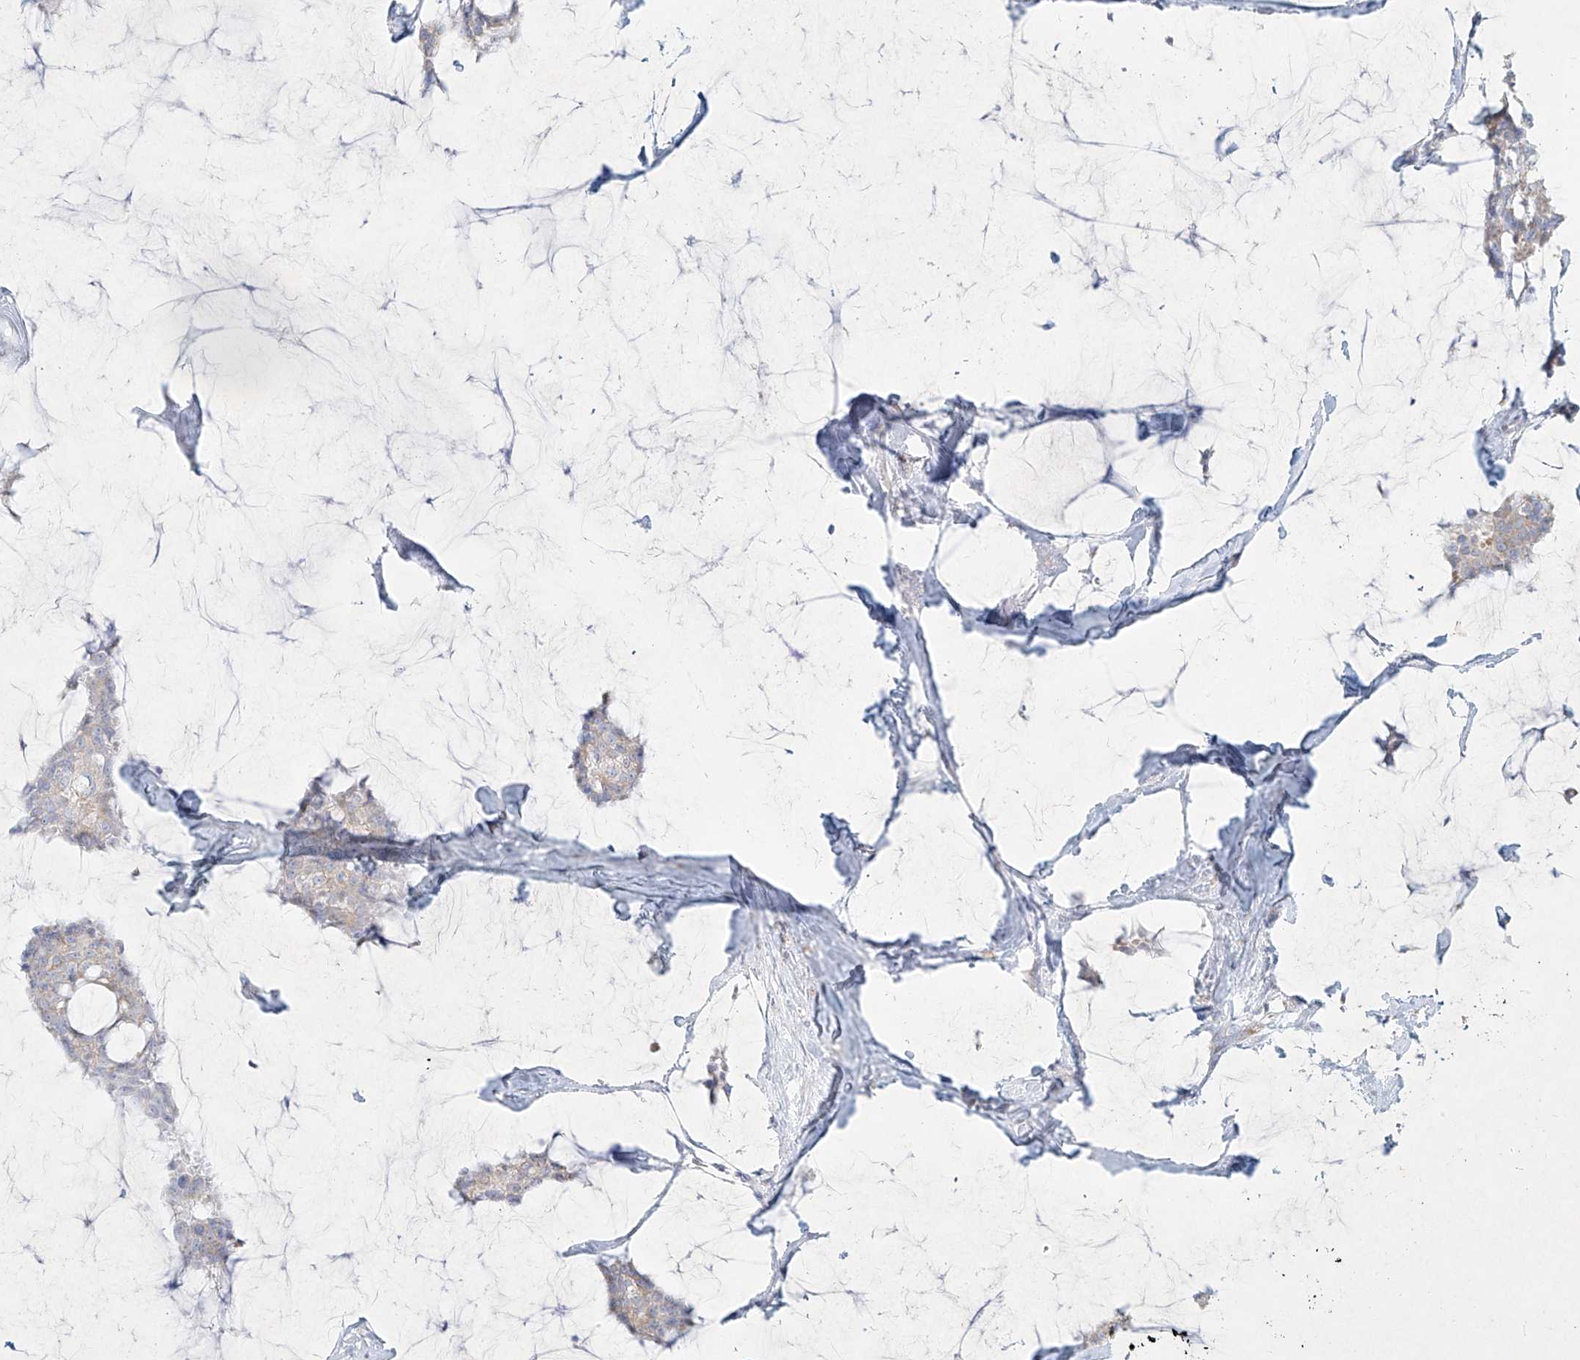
{"staining": {"intensity": "weak", "quantity": "25%-75%", "location": "cytoplasmic/membranous"}, "tissue": "breast cancer", "cell_type": "Tumor cells", "image_type": "cancer", "snomed": [{"axis": "morphology", "description": "Duct carcinoma"}, {"axis": "topography", "description": "Breast"}], "caption": "There is low levels of weak cytoplasmic/membranous staining in tumor cells of breast cancer (infiltrating ductal carcinoma), as demonstrated by immunohistochemical staining (brown color).", "gene": "MTX2", "patient": {"sex": "female", "age": 93}}